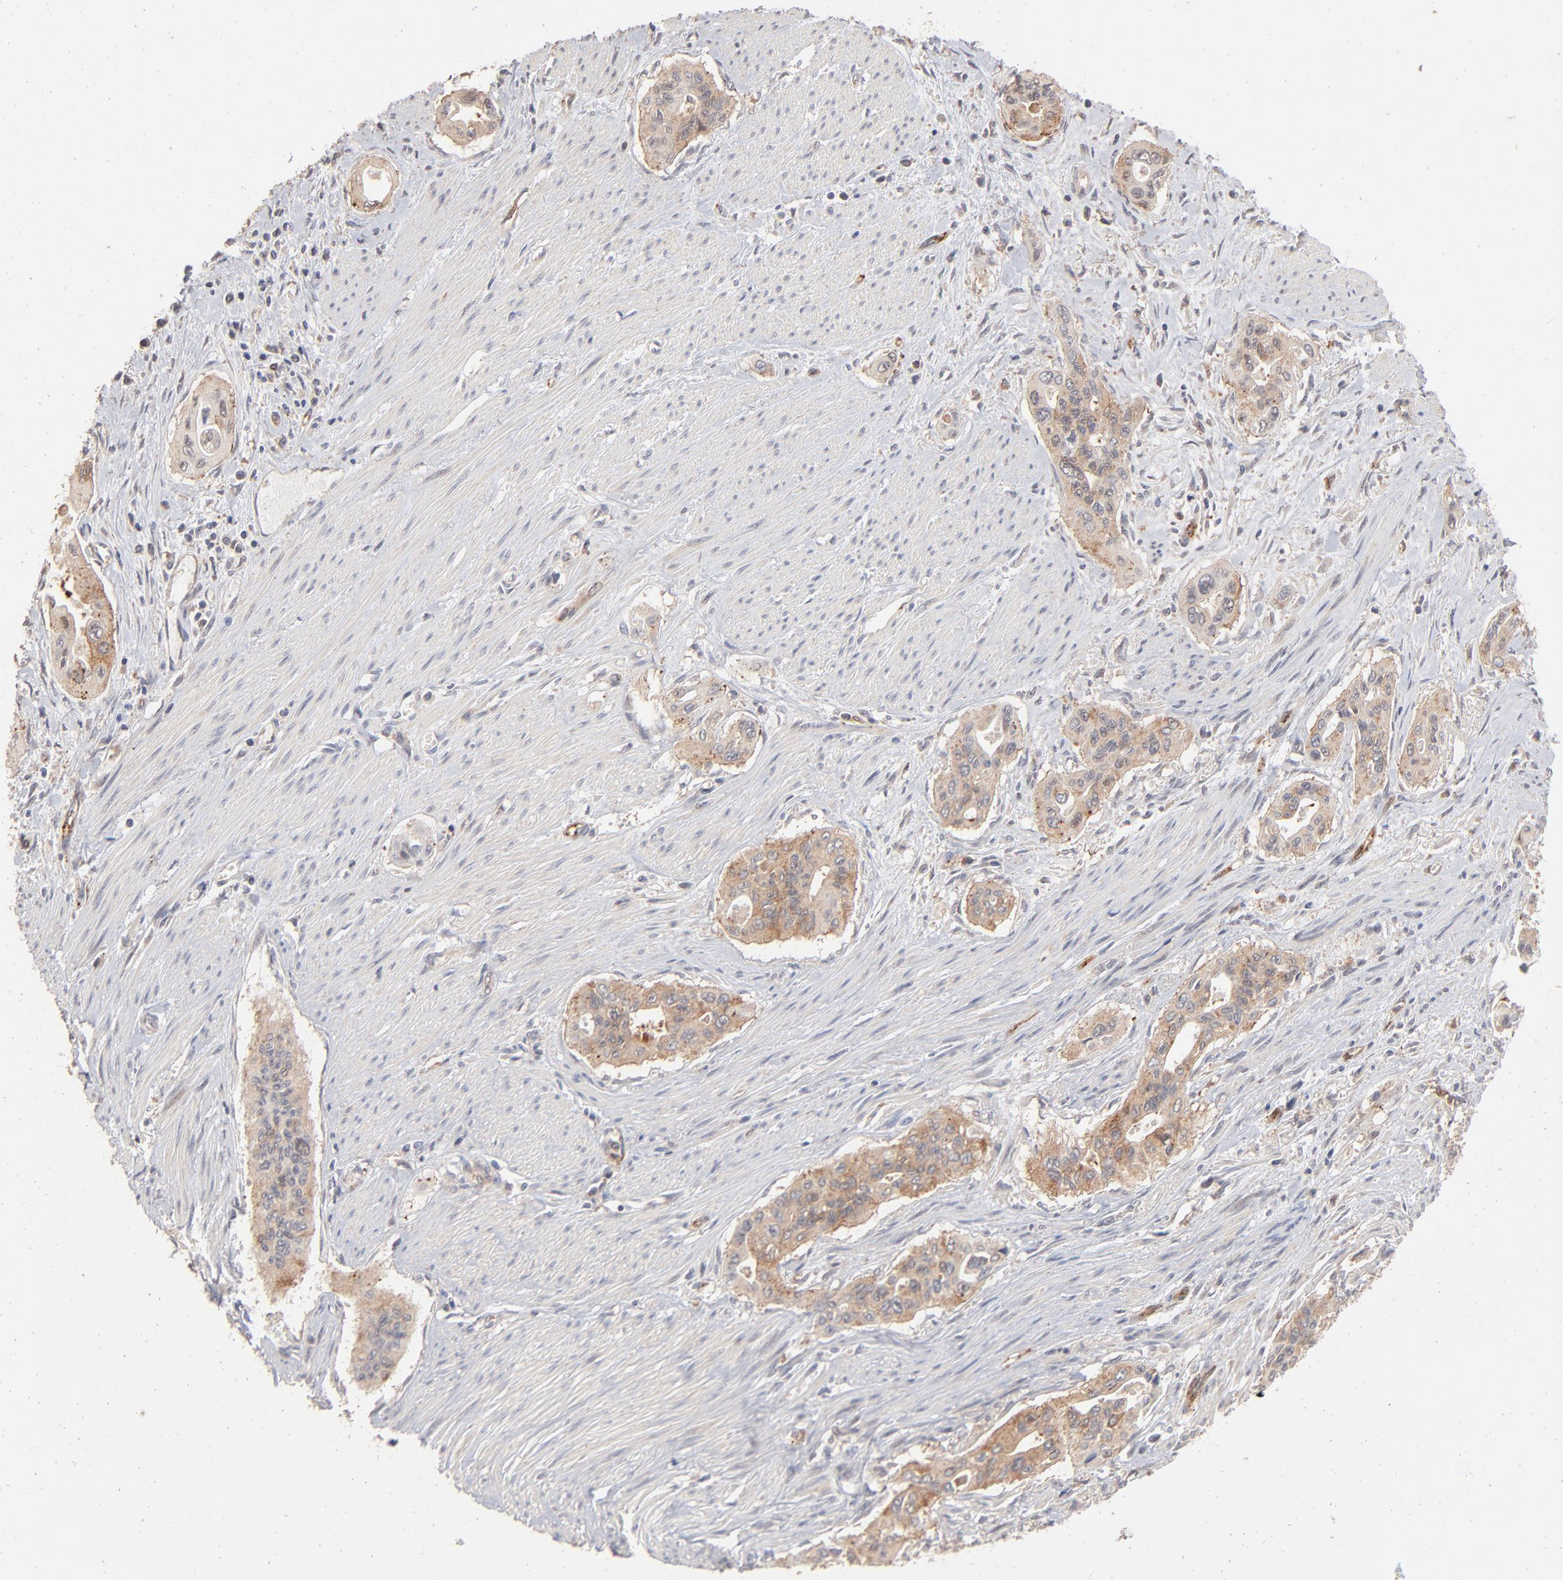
{"staining": {"intensity": "moderate", "quantity": ">75%", "location": "cytoplasmic/membranous"}, "tissue": "pancreatic cancer", "cell_type": "Tumor cells", "image_type": "cancer", "snomed": [{"axis": "morphology", "description": "Adenocarcinoma, NOS"}, {"axis": "topography", "description": "Pancreas"}], "caption": "Human pancreatic cancer stained for a protein (brown) shows moderate cytoplasmic/membranous positive positivity in approximately >75% of tumor cells.", "gene": "IVNS1ABP", "patient": {"sex": "male", "age": 77}}